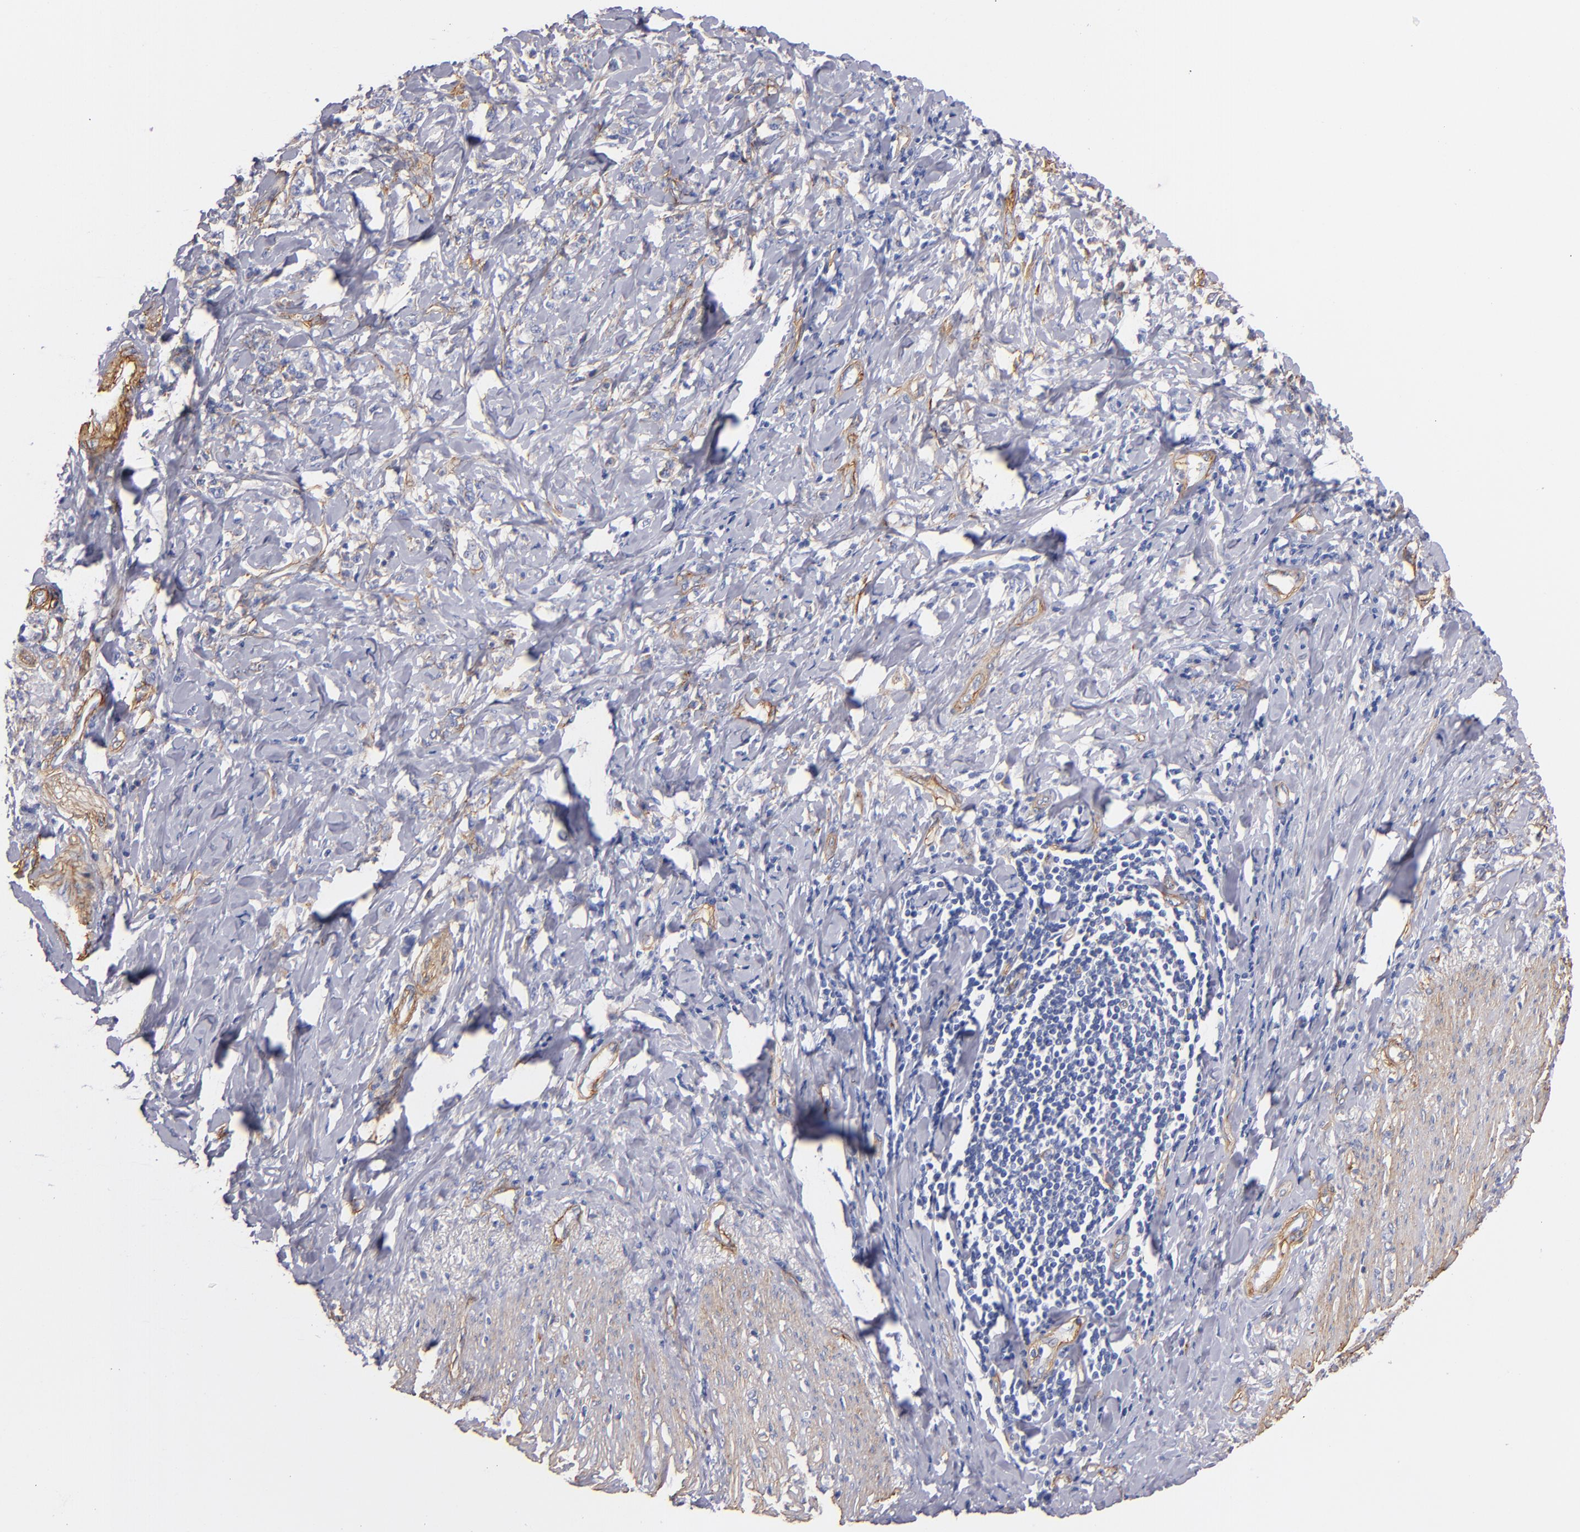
{"staining": {"intensity": "weak", "quantity": "<25%", "location": "cytoplasmic/membranous"}, "tissue": "stomach cancer", "cell_type": "Tumor cells", "image_type": "cancer", "snomed": [{"axis": "morphology", "description": "Adenocarcinoma, NOS"}, {"axis": "topography", "description": "Stomach, lower"}], "caption": "This is an immunohistochemistry (IHC) micrograph of stomach cancer. There is no expression in tumor cells.", "gene": "LAMC1", "patient": {"sex": "male", "age": 88}}